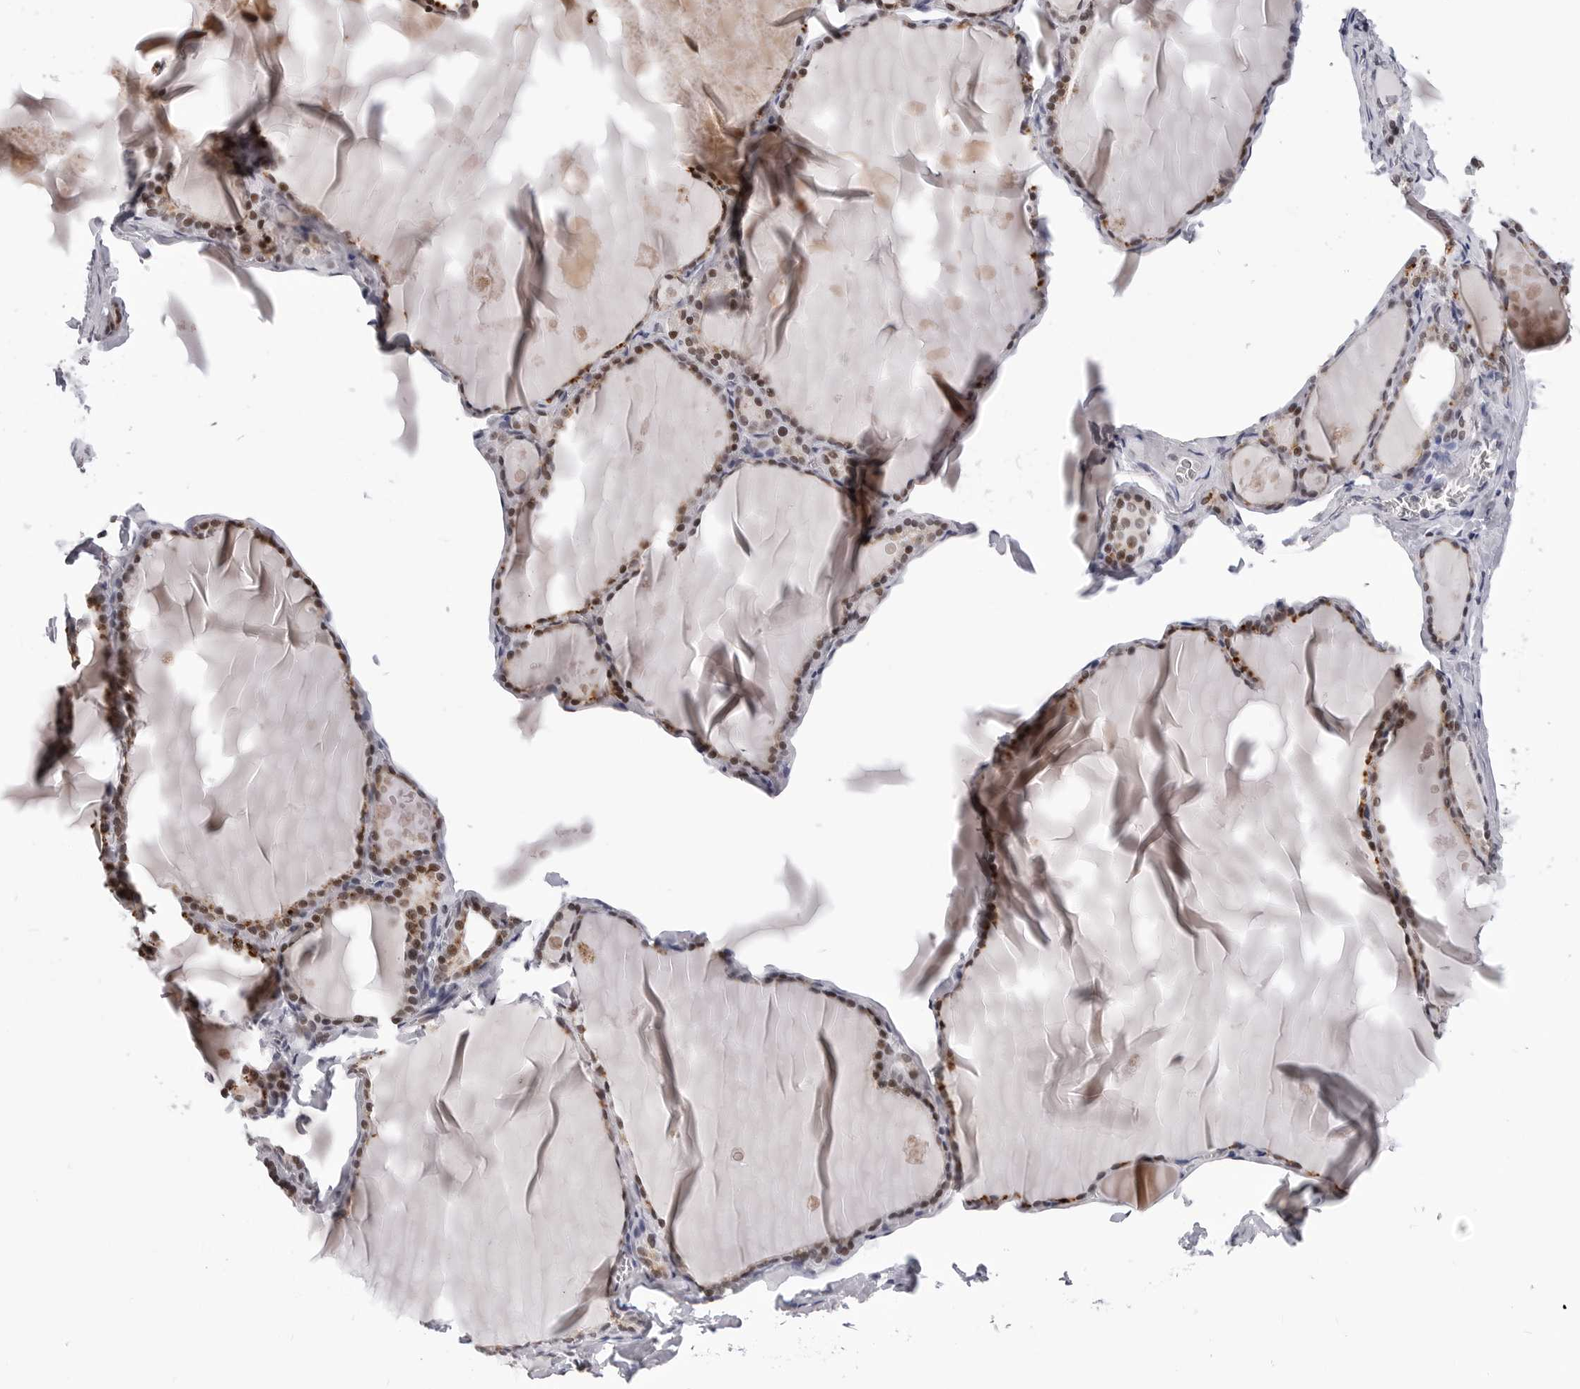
{"staining": {"intensity": "moderate", "quantity": "25%-75%", "location": "nuclear"}, "tissue": "thyroid gland", "cell_type": "Glandular cells", "image_type": "normal", "snomed": [{"axis": "morphology", "description": "Normal tissue, NOS"}, {"axis": "topography", "description": "Thyroid gland"}], "caption": "Thyroid gland stained with a brown dye demonstrates moderate nuclear positive staining in approximately 25%-75% of glandular cells.", "gene": "SF3B4", "patient": {"sex": "male", "age": 56}}